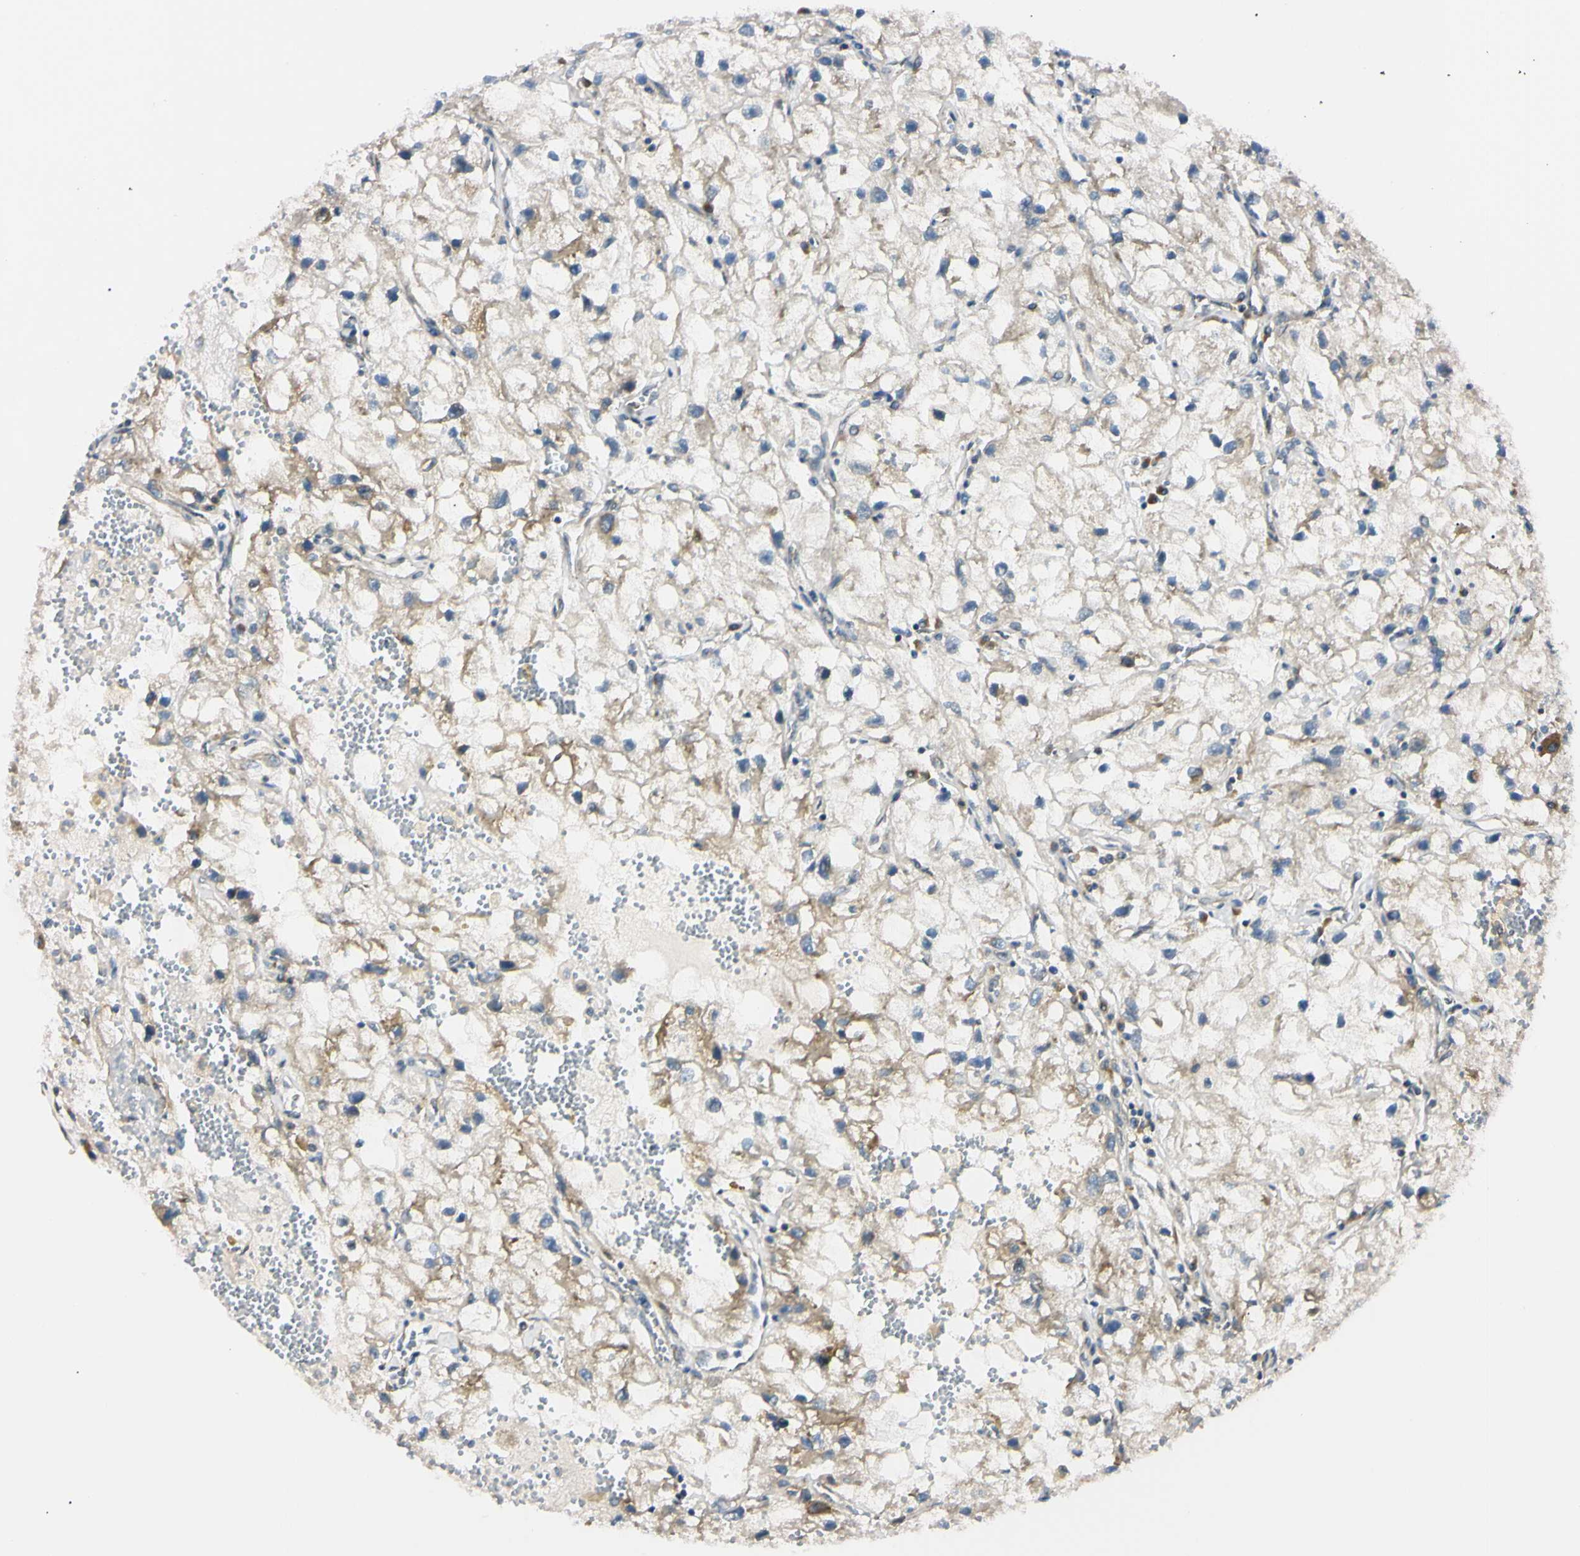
{"staining": {"intensity": "weak", "quantity": "25%-75%", "location": "cytoplasmic/membranous"}, "tissue": "renal cancer", "cell_type": "Tumor cells", "image_type": "cancer", "snomed": [{"axis": "morphology", "description": "Adenocarcinoma, NOS"}, {"axis": "topography", "description": "Kidney"}], "caption": "Immunohistochemical staining of renal cancer (adenocarcinoma) displays weak cytoplasmic/membranous protein staining in about 25%-75% of tumor cells.", "gene": "IER3IP1", "patient": {"sex": "female", "age": 70}}